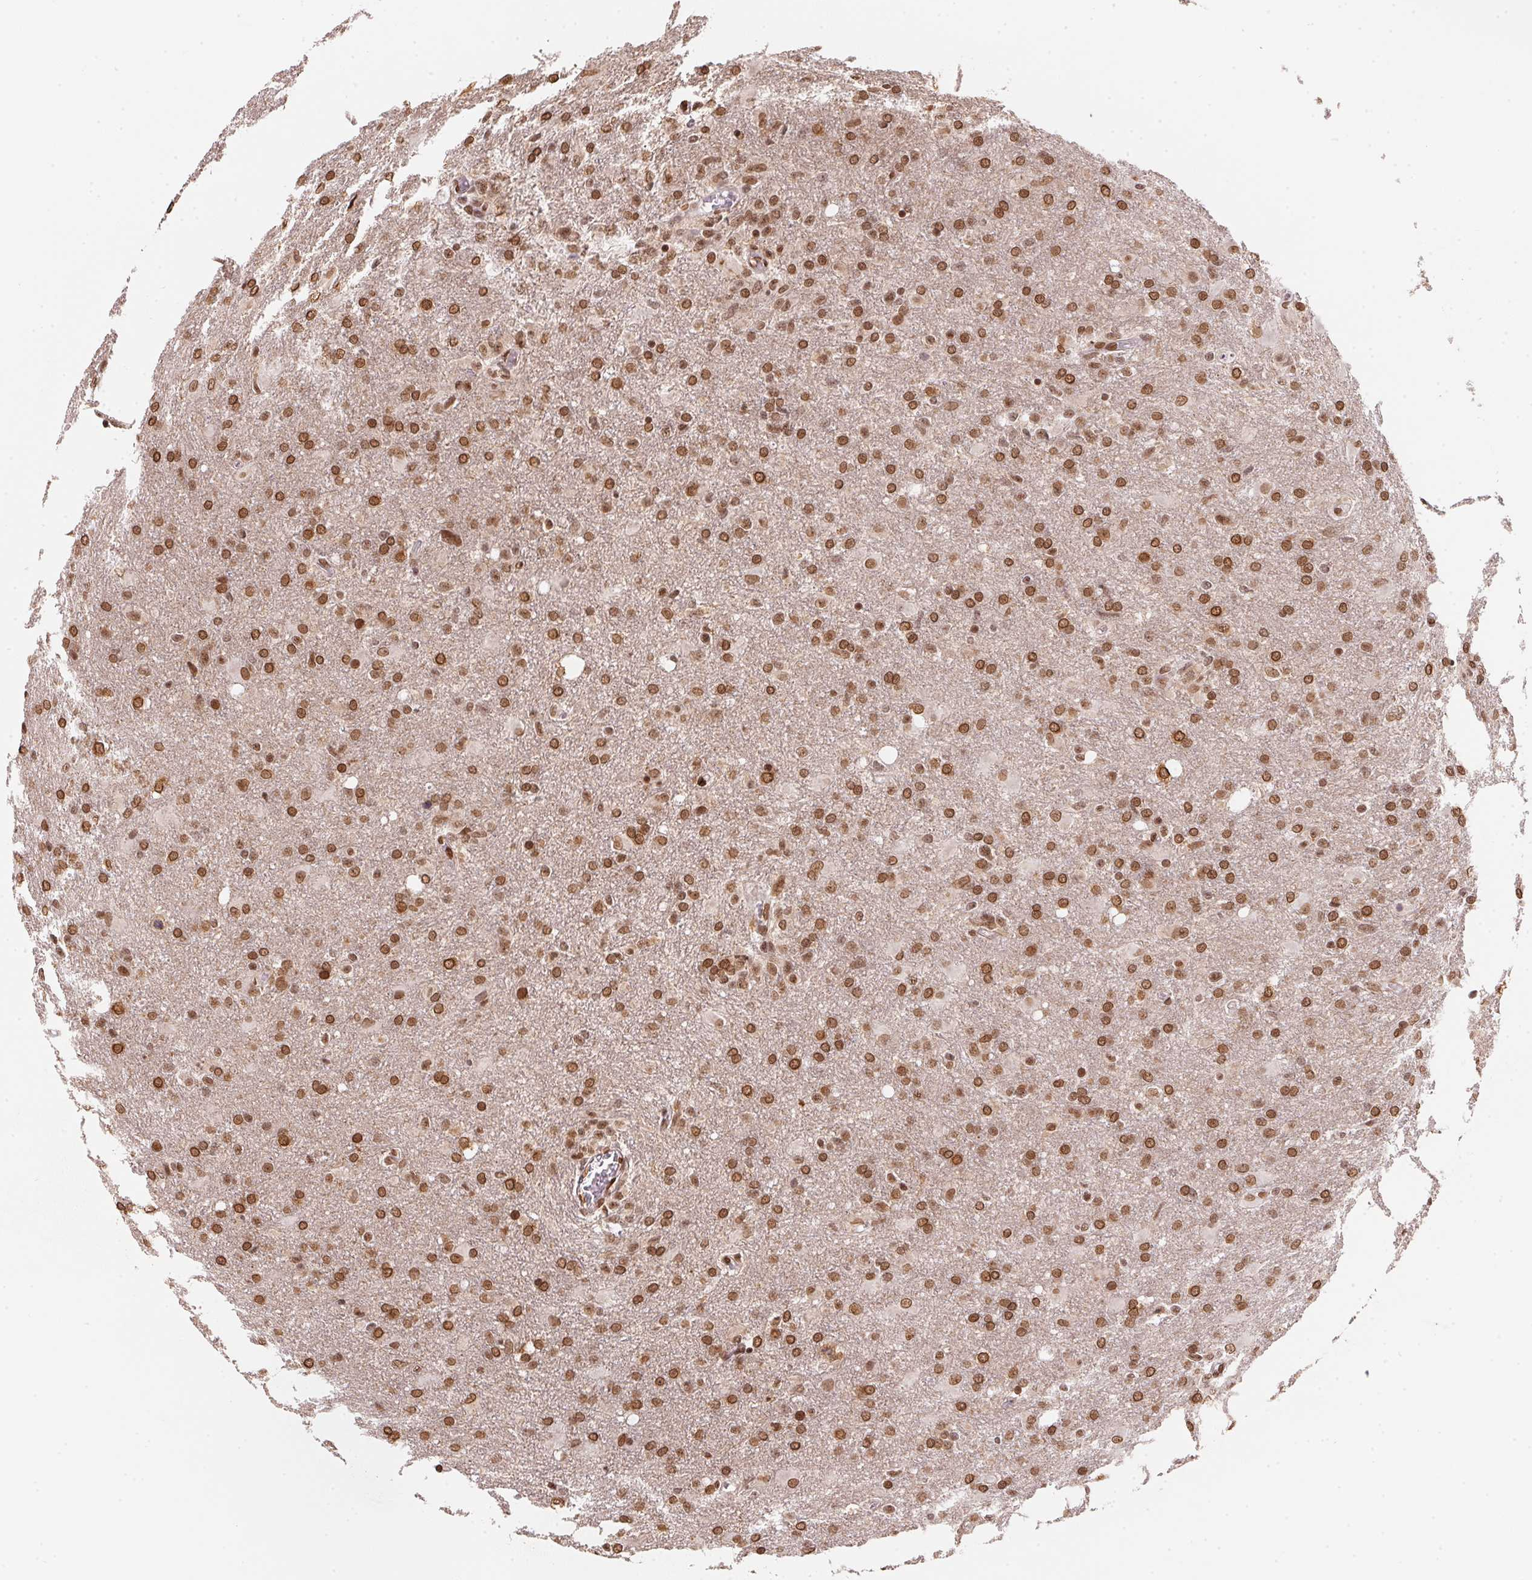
{"staining": {"intensity": "strong", "quantity": ">75%", "location": "cytoplasmic/membranous,nuclear"}, "tissue": "glioma", "cell_type": "Tumor cells", "image_type": "cancer", "snomed": [{"axis": "morphology", "description": "Glioma, malignant, High grade"}, {"axis": "topography", "description": "Brain"}], "caption": "Protein expression by immunohistochemistry demonstrates strong cytoplasmic/membranous and nuclear positivity in about >75% of tumor cells in high-grade glioma (malignant).", "gene": "SAP30BP", "patient": {"sex": "male", "age": 68}}